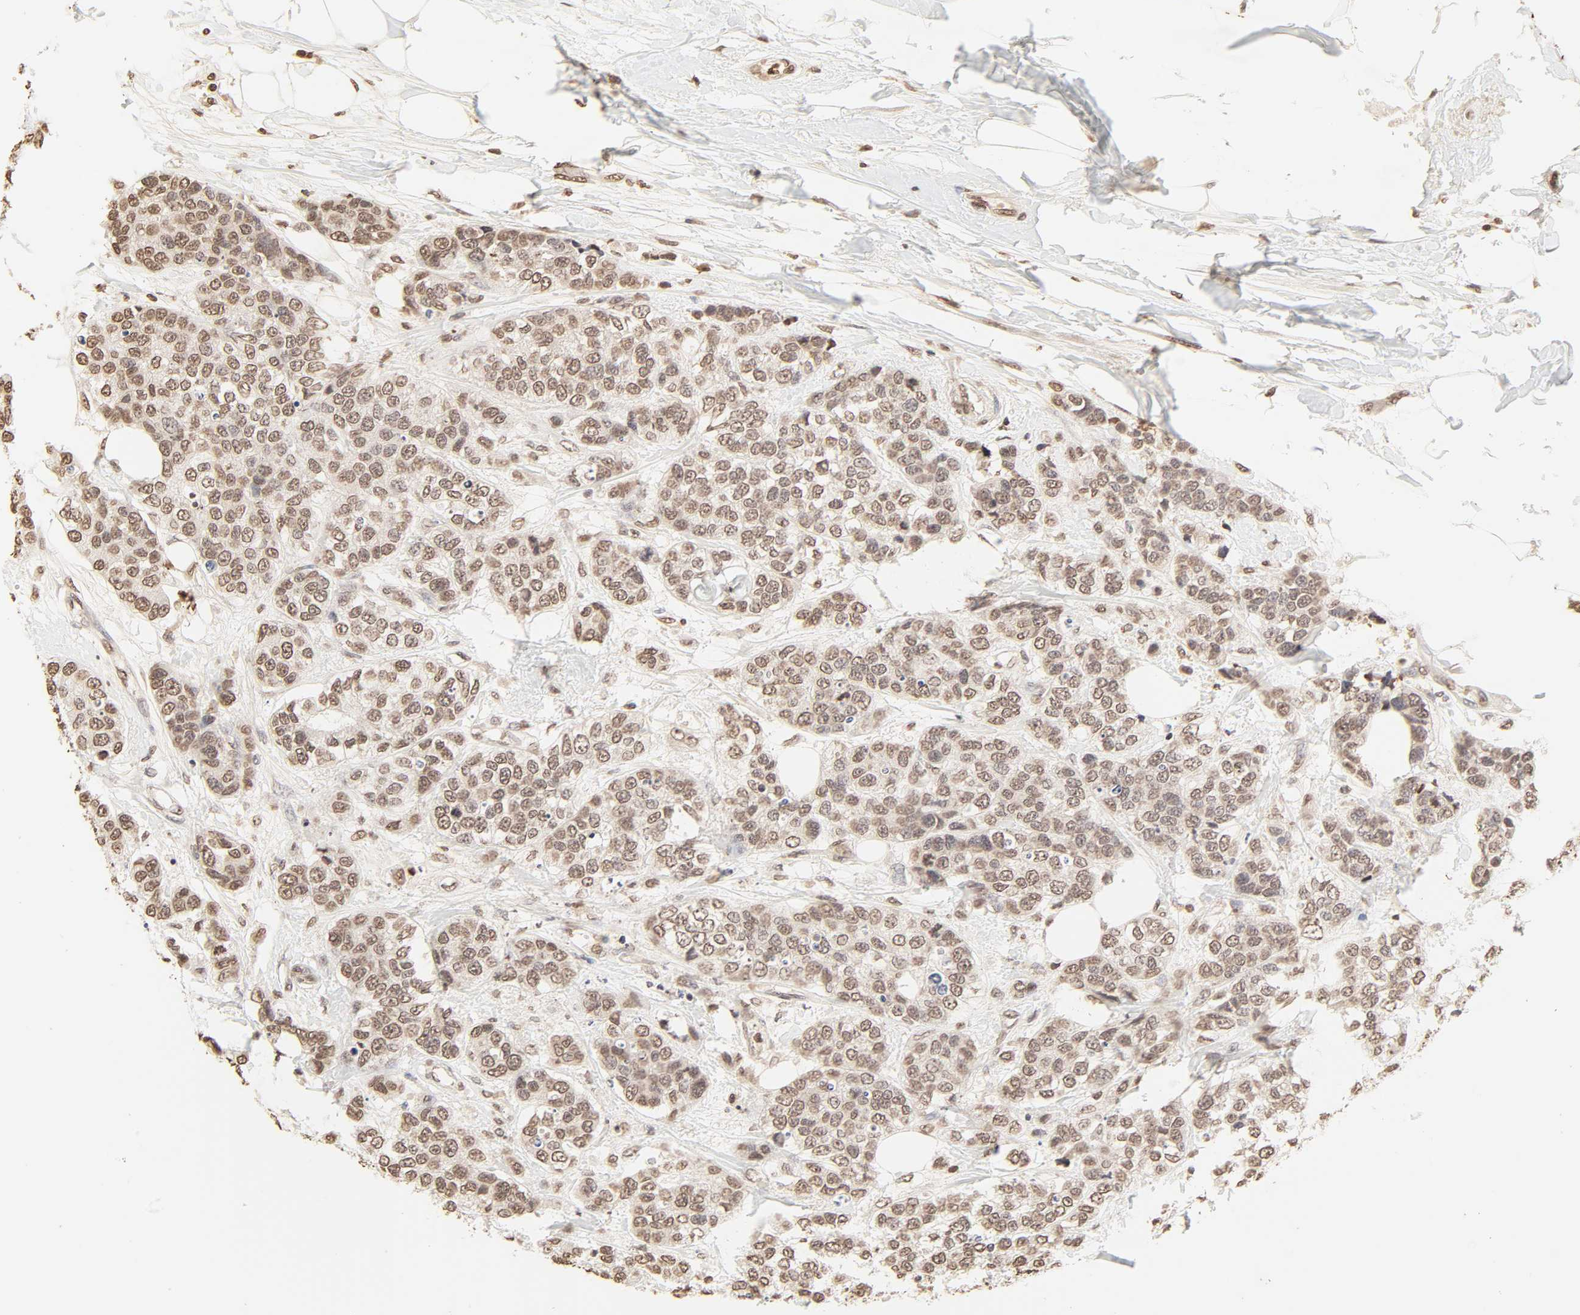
{"staining": {"intensity": "moderate", "quantity": ">75%", "location": "nuclear"}, "tissue": "breast cancer", "cell_type": "Tumor cells", "image_type": "cancer", "snomed": [{"axis": "morphology", "description": "Duct carcinoma"}, {"axis": "topography", "description": "Breast"}], "caption": "DAB immunohistochemical staining of human breast cancer (invasive ductal carcinoma) reveals moderate nuclear protein staining in approximately >75% of tumor cells.", "gene": "TBL1X", "patient": {"sex": "female", "age": 51}}